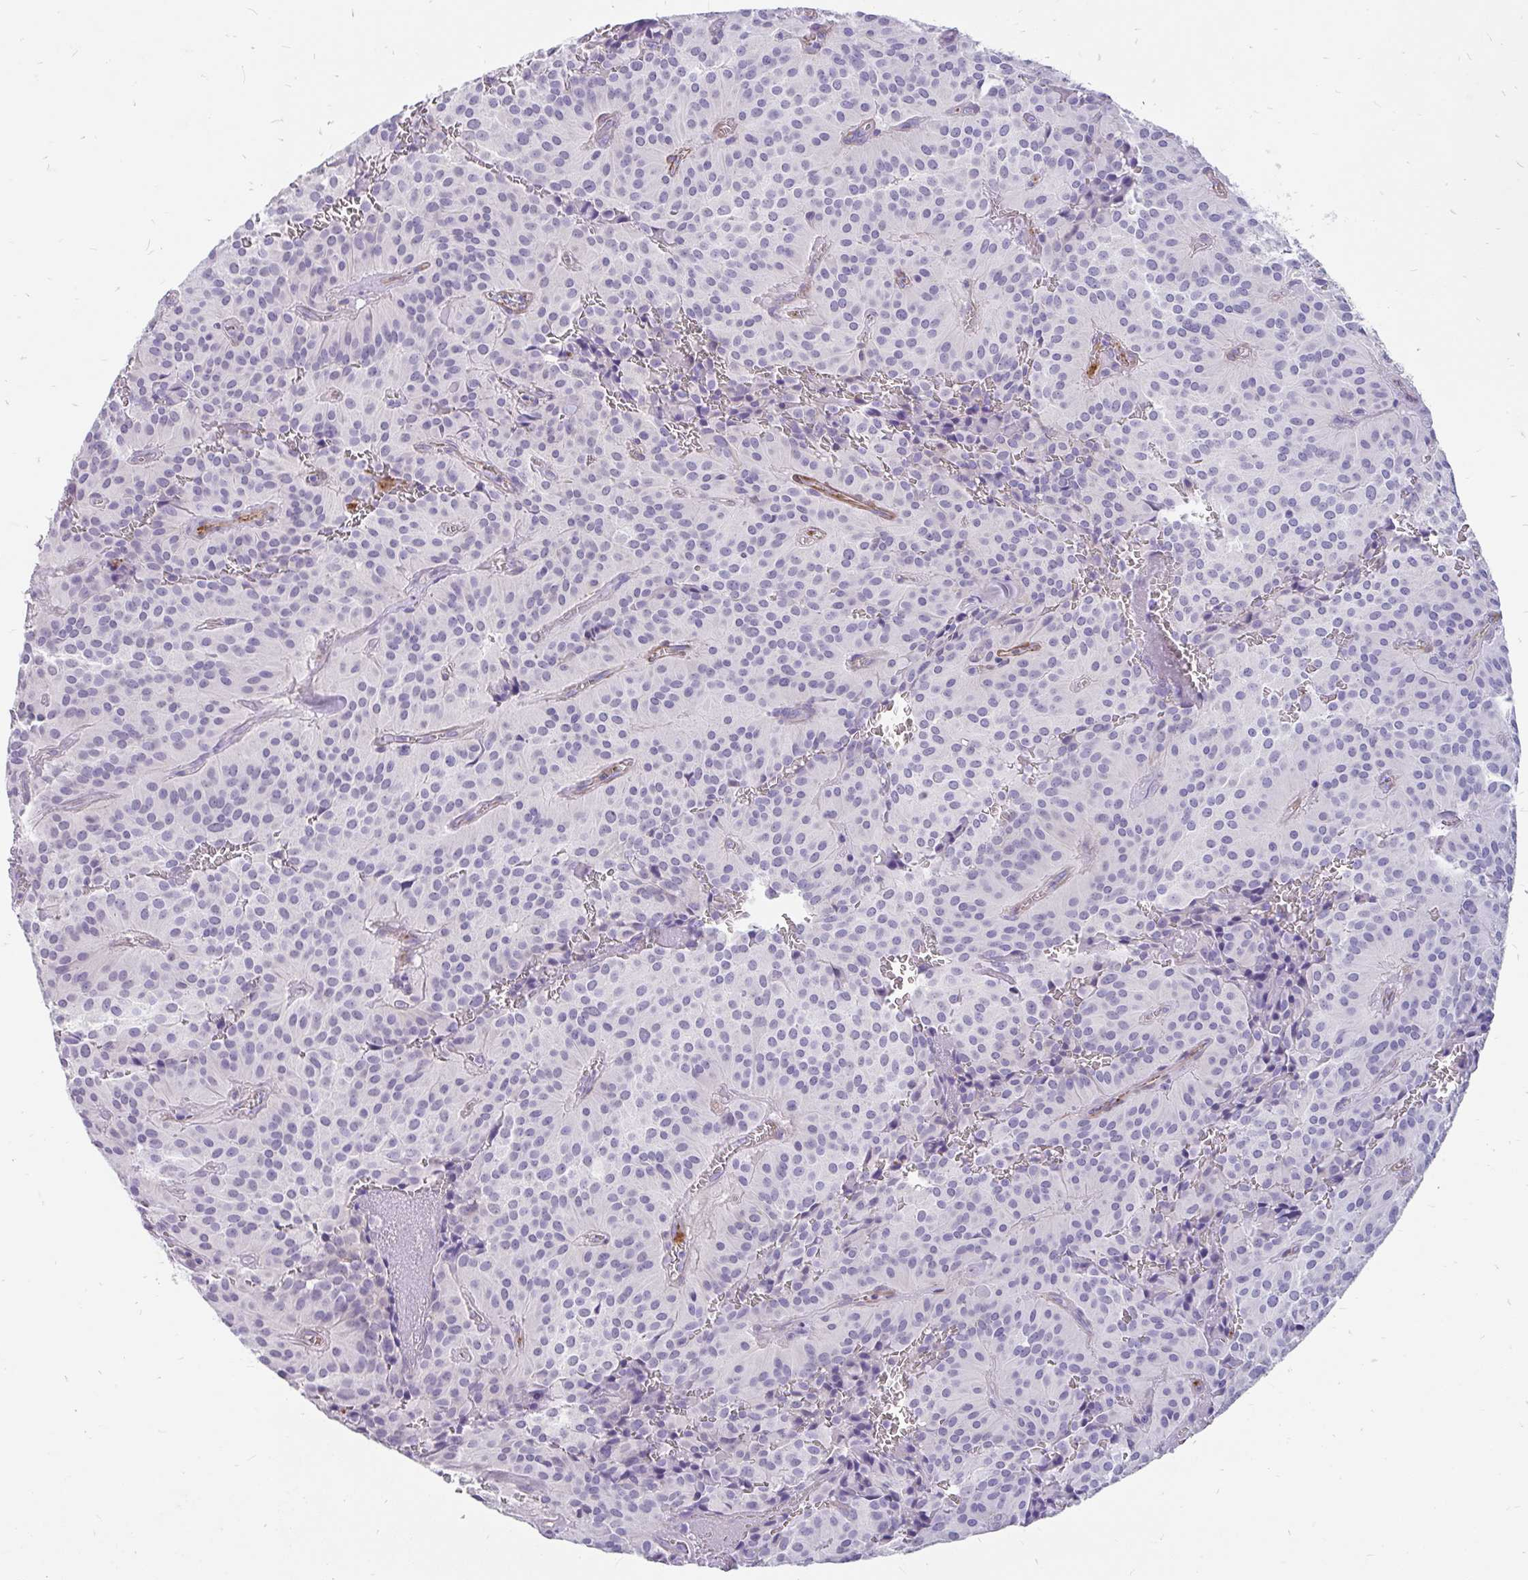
{"staining": {"intensity": "negative", "quantity": "none", "location": "none"}, "tissue": "glioma", "cell_type": "Tumor cells", "image_type": "cancer", "snomed": [{"axis": "morphology", "description": "Glioma, malignant, Low grade"}, {"axis": "topography", "description": "Brain"}], "caption": "Tumor cells show no significant protein staining in glioma. The staining is performed using DAB brown chromogen with nuclei counter-stained in using hematoxylin.", "gene": "EML5", "patient": {"sex": "male", "age": 42}}